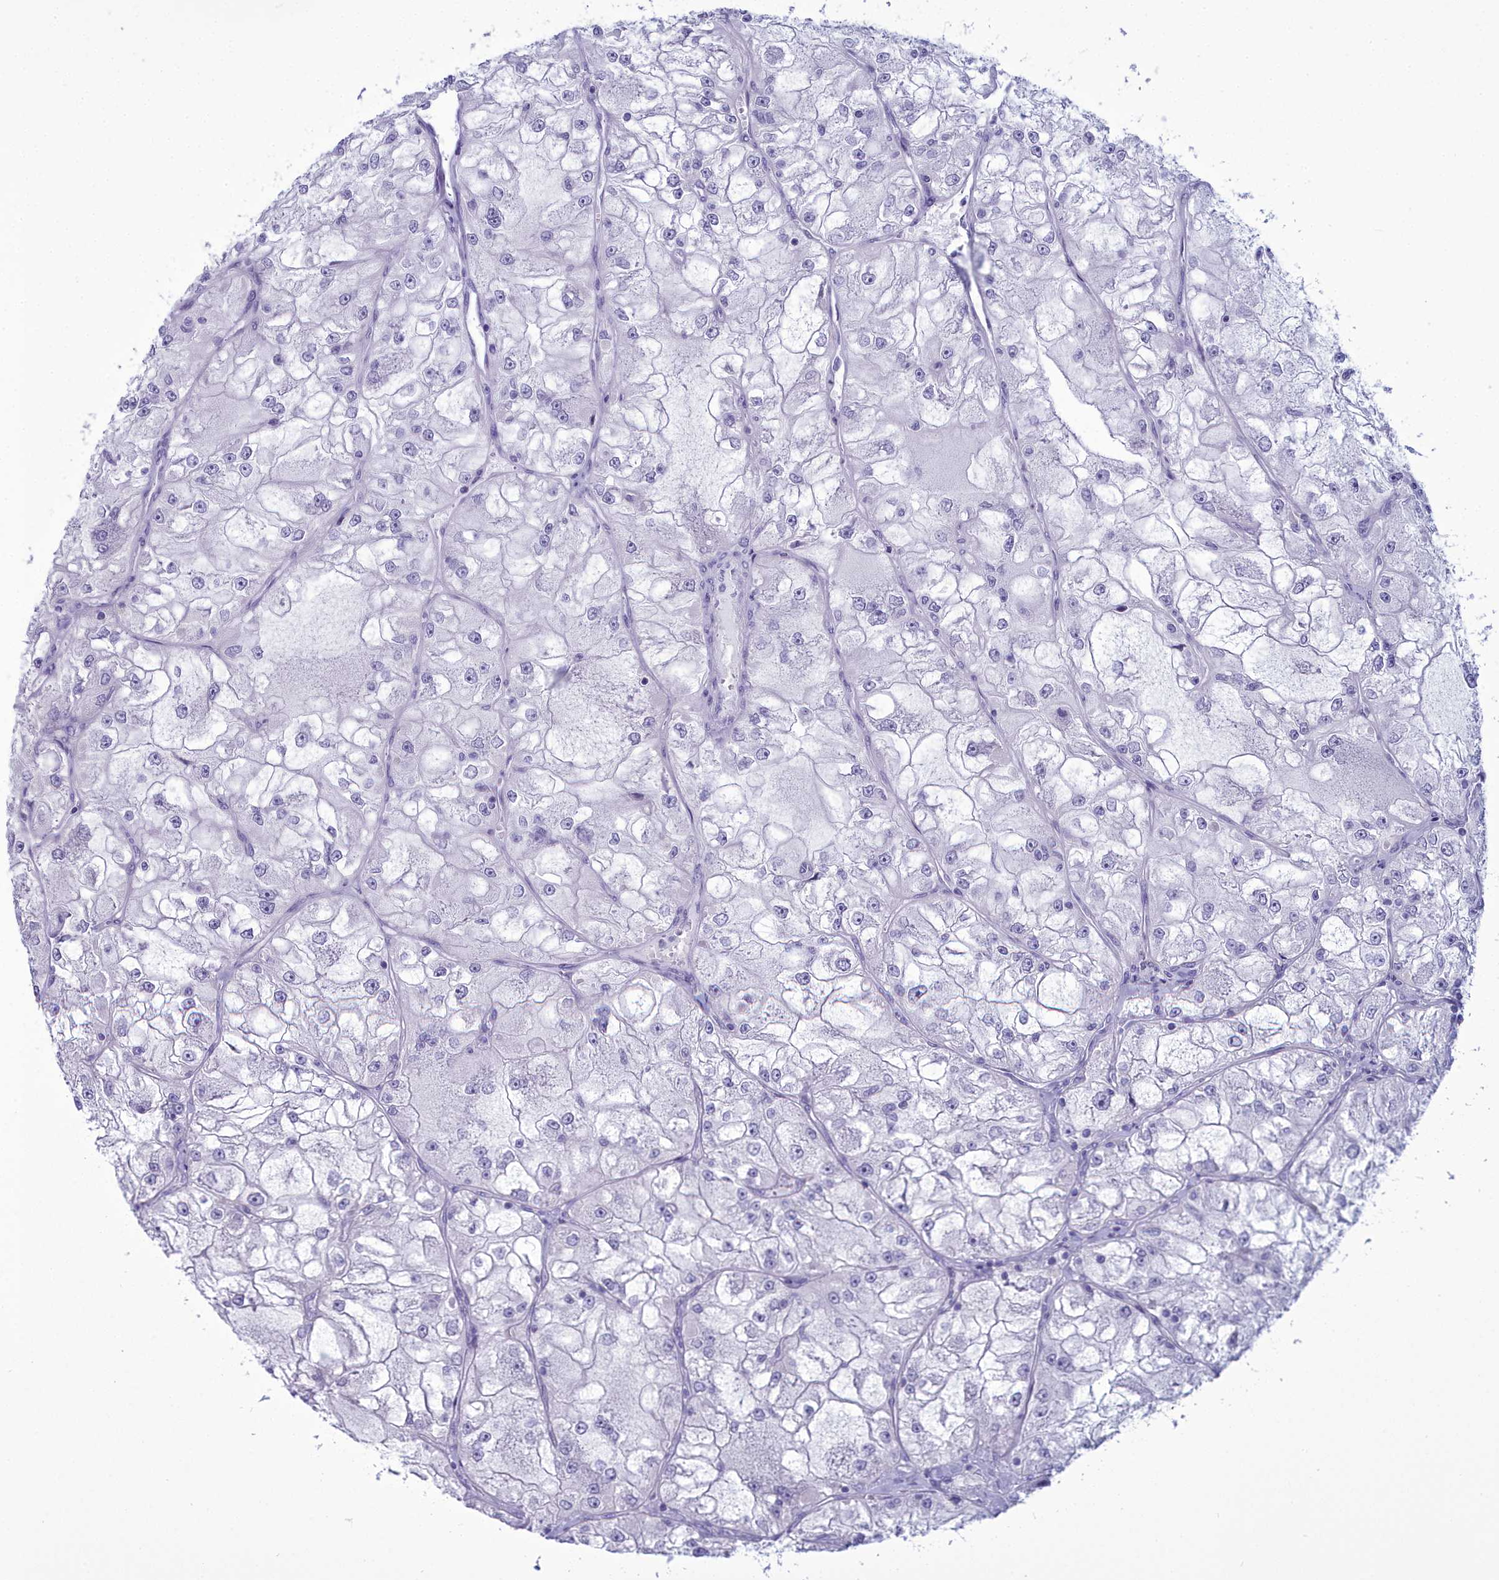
{"staining": {"intensity": "negative", "quantity": "none", "location": "none"}, "tissue": "renal cancer", "cell_type": "Tumor cells", "image_type": "cancer", "snomed": [{"axis": "morphology", "description": "Adenocarcinoma, NOS"}, {"axis": "topography", "description": "Kidney"}], "caption": "High power microscopy image of an IHC photomicrograph of adenocarcinoma (renal), revealing no significant staining in tumor cells.", "gene": "MAP6", "patient": {"sex": "female", "age": 72}}